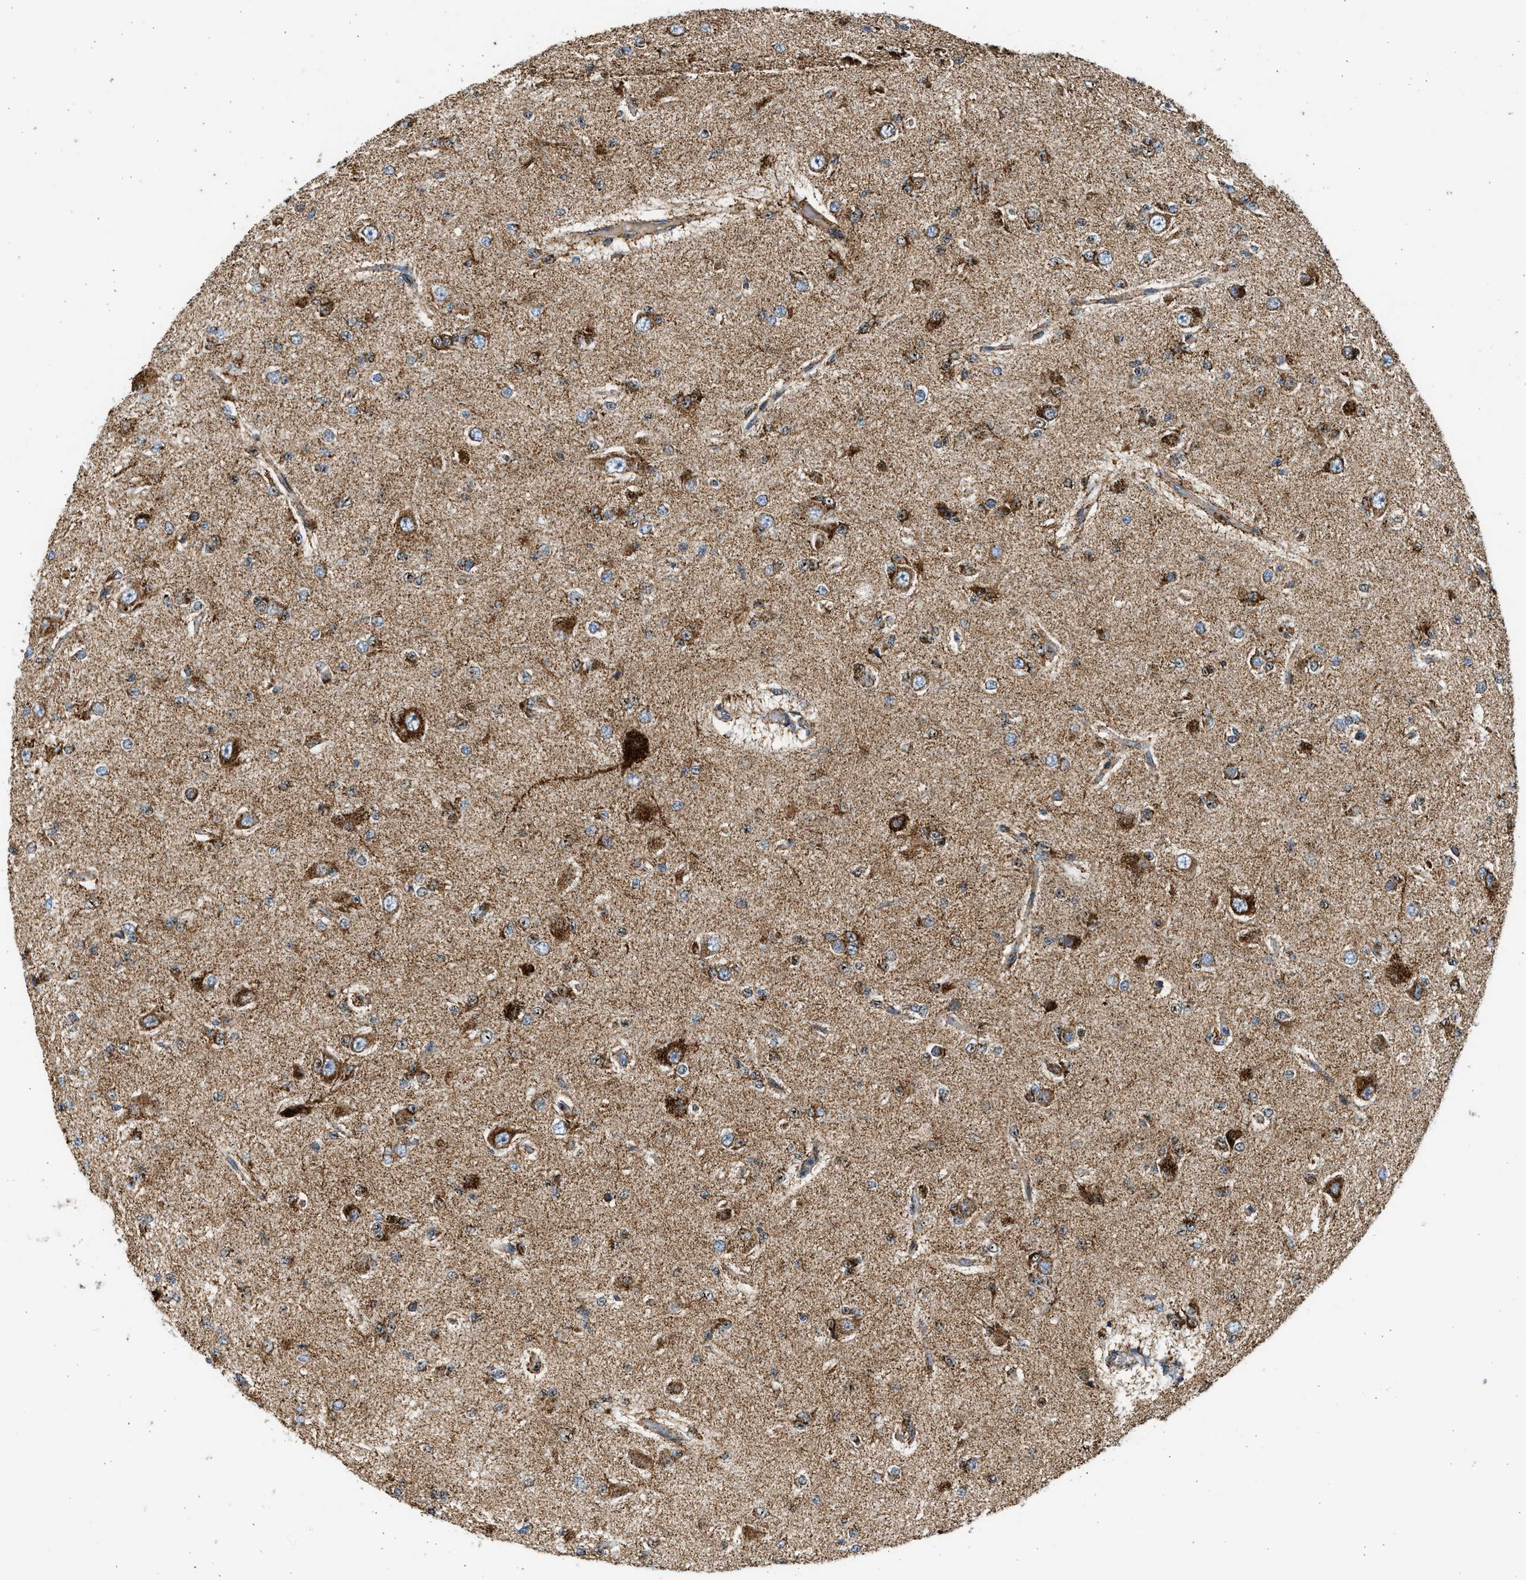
{"staining": {"intensity": "moderate", "quantity": "25%-75%", "location": "cytoplasmic/membranous,nuclear"}, "tissue": "glioma", "cell_type": "Tumor cells", "image_type": "cancer", "snomed": [{"axis": "morphology", "description": "Glioma, malignant, Low grade"}, {"axis": "topography", "description": "Brain"}], "caption": "Immunohistochemistry staining of low-grade glioma (malignant), which exhibits medium levels of moderate cytoplasmic/membranous and nuclear expression in about 25%-75% of tumor cells indicating moderate cytoplasmic/membranous and nuclear protein expression. The staining was performed using DAB (brown) for protein detection and nuclei were counterstained in hematoxylin (blue).", "gene": "KCNMB3", "patient": {"sex": "male", "age": 38}}